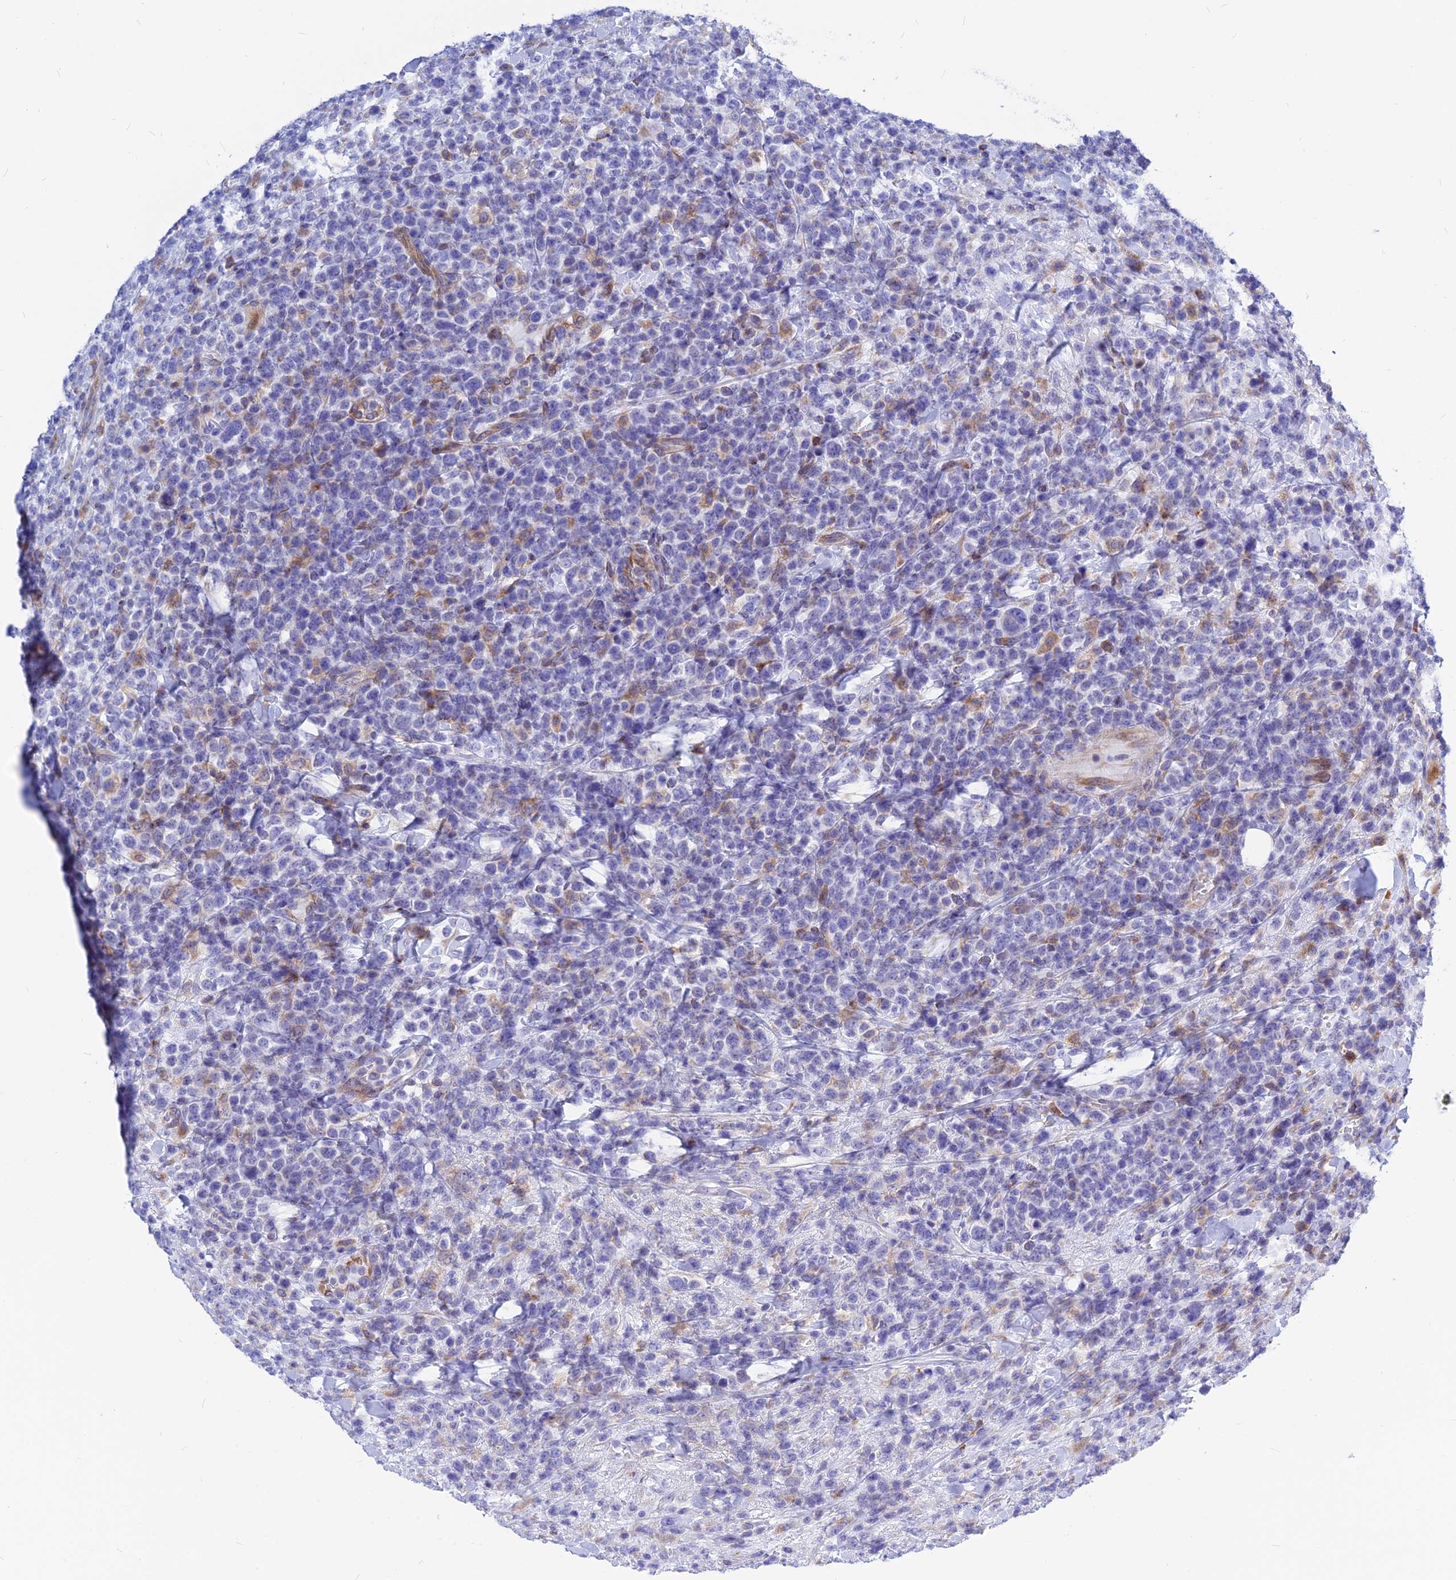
{"staining": {"intensity": "negative", "quantity": "none", "location": "none"}, "tissue": "lymphoma", "cell_type": "Tumor cells", "image_type": "cancer", "snomed": [{"axis": "morphology", "description": "Malignant lymphoma, non-Hodgkin's type, High grade"}, {"axis": "topography", "description": "Colon"}], "caption": "Immunohistochemistry (IHC) image of malignant lymphoma, non-Hodgkin's type (high-grade) stained for a protein (brown), which displays no positivity in tumor cells.", "gene": "CNOT6", "patient": {"sex": "female", "age": 53}}